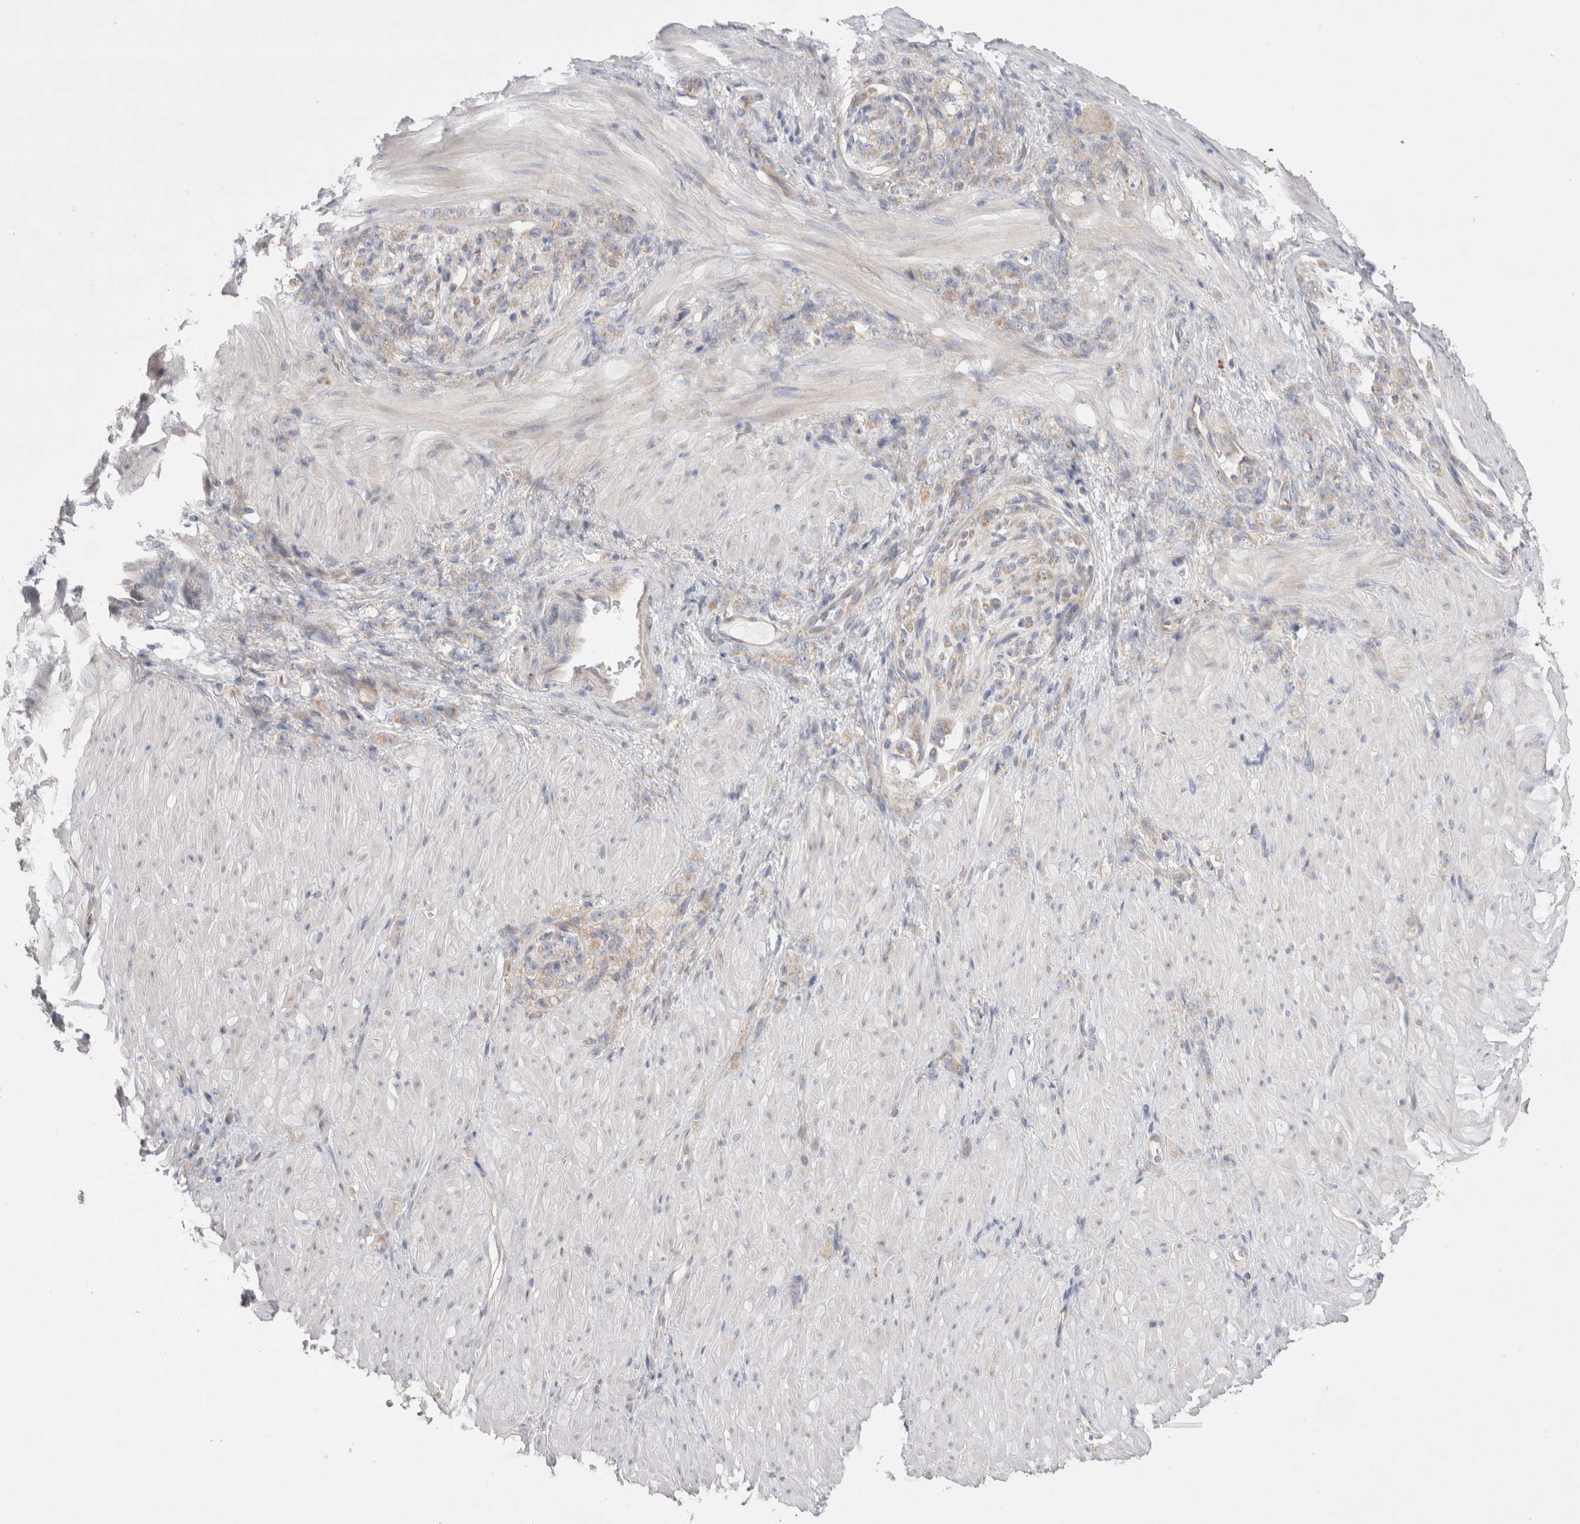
{"staining": {"intensity": "negative", "quantity": "none", "location": "none"}, "tissue": "stomach cancer", "cell_type": "Tumor cells", "image_type": "cancer", "snomed": [{"axis": "morphology", "description": "Normal tissue, NOS"}, {"axis": "morphology", "description": "Adenocarcinoma, NOS"}, {"axis": "topography", "description": "Stomach"}], "caption": "Immunohistochemistry photomicrograph of human adenocarcinoma (stomach) stained for a protein (brown), which reveals no staining in tumor cells.", "gene": "TBC1D16", "patient": {"sex": "male", "age": 82}}